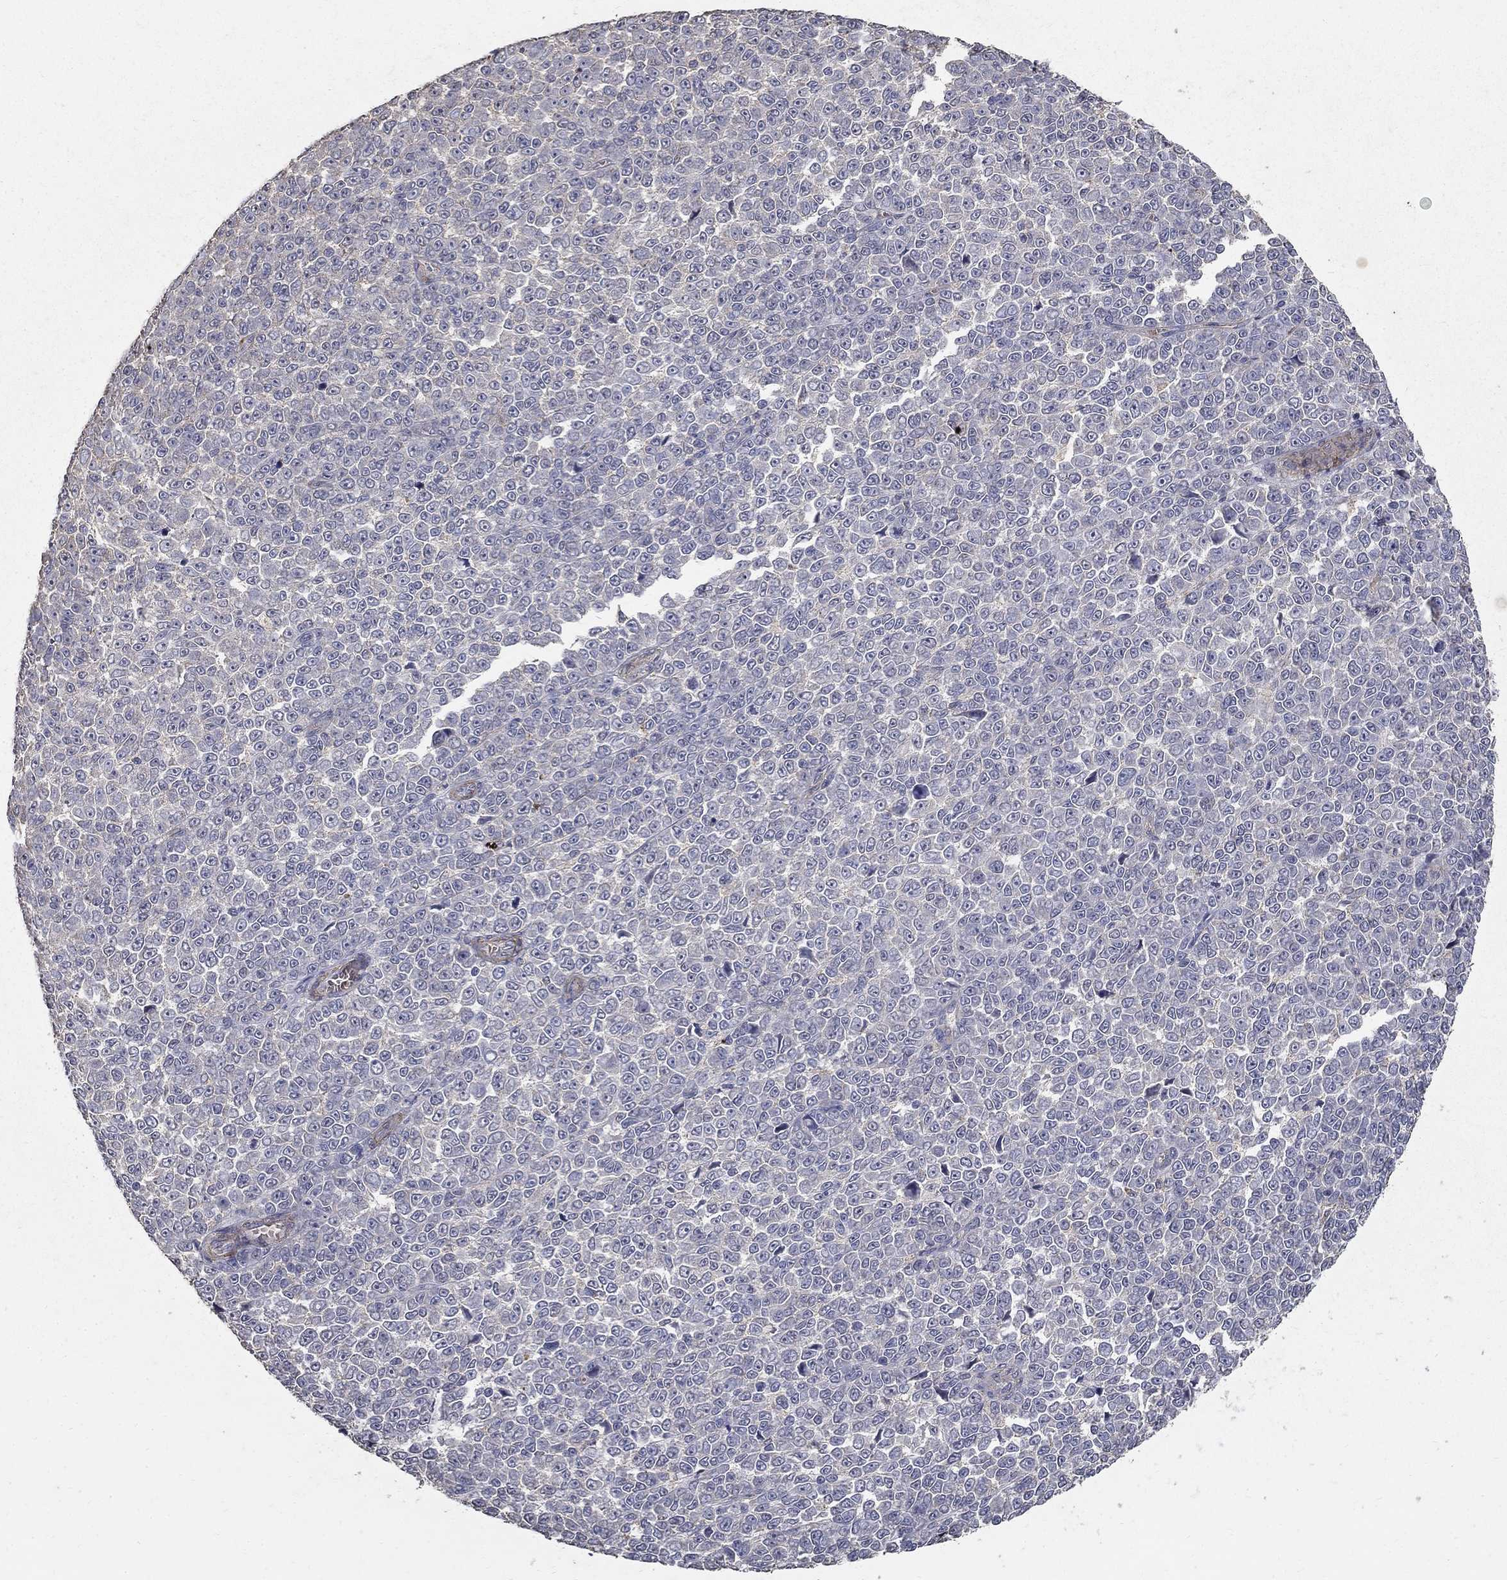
{"staining": {"intensity": "negative", "quantity": "none", "location": "none"}, "tissue": "melanoma", "cell_type": "Tumor cells", "image_type": "cancer", "snomed": [{"axis": "morphology", "description": "Malignant melanoma, NOS"}, {"axis": "topography", "description": "Skin"}], "caption": "DAB (3,3'-diaminobenzidine) immunohistochemical staining of human melanoma displays no significant positivity in tumor cells.", "gene": "MPP2", "patient": {"sex": "female", "age": 95}}